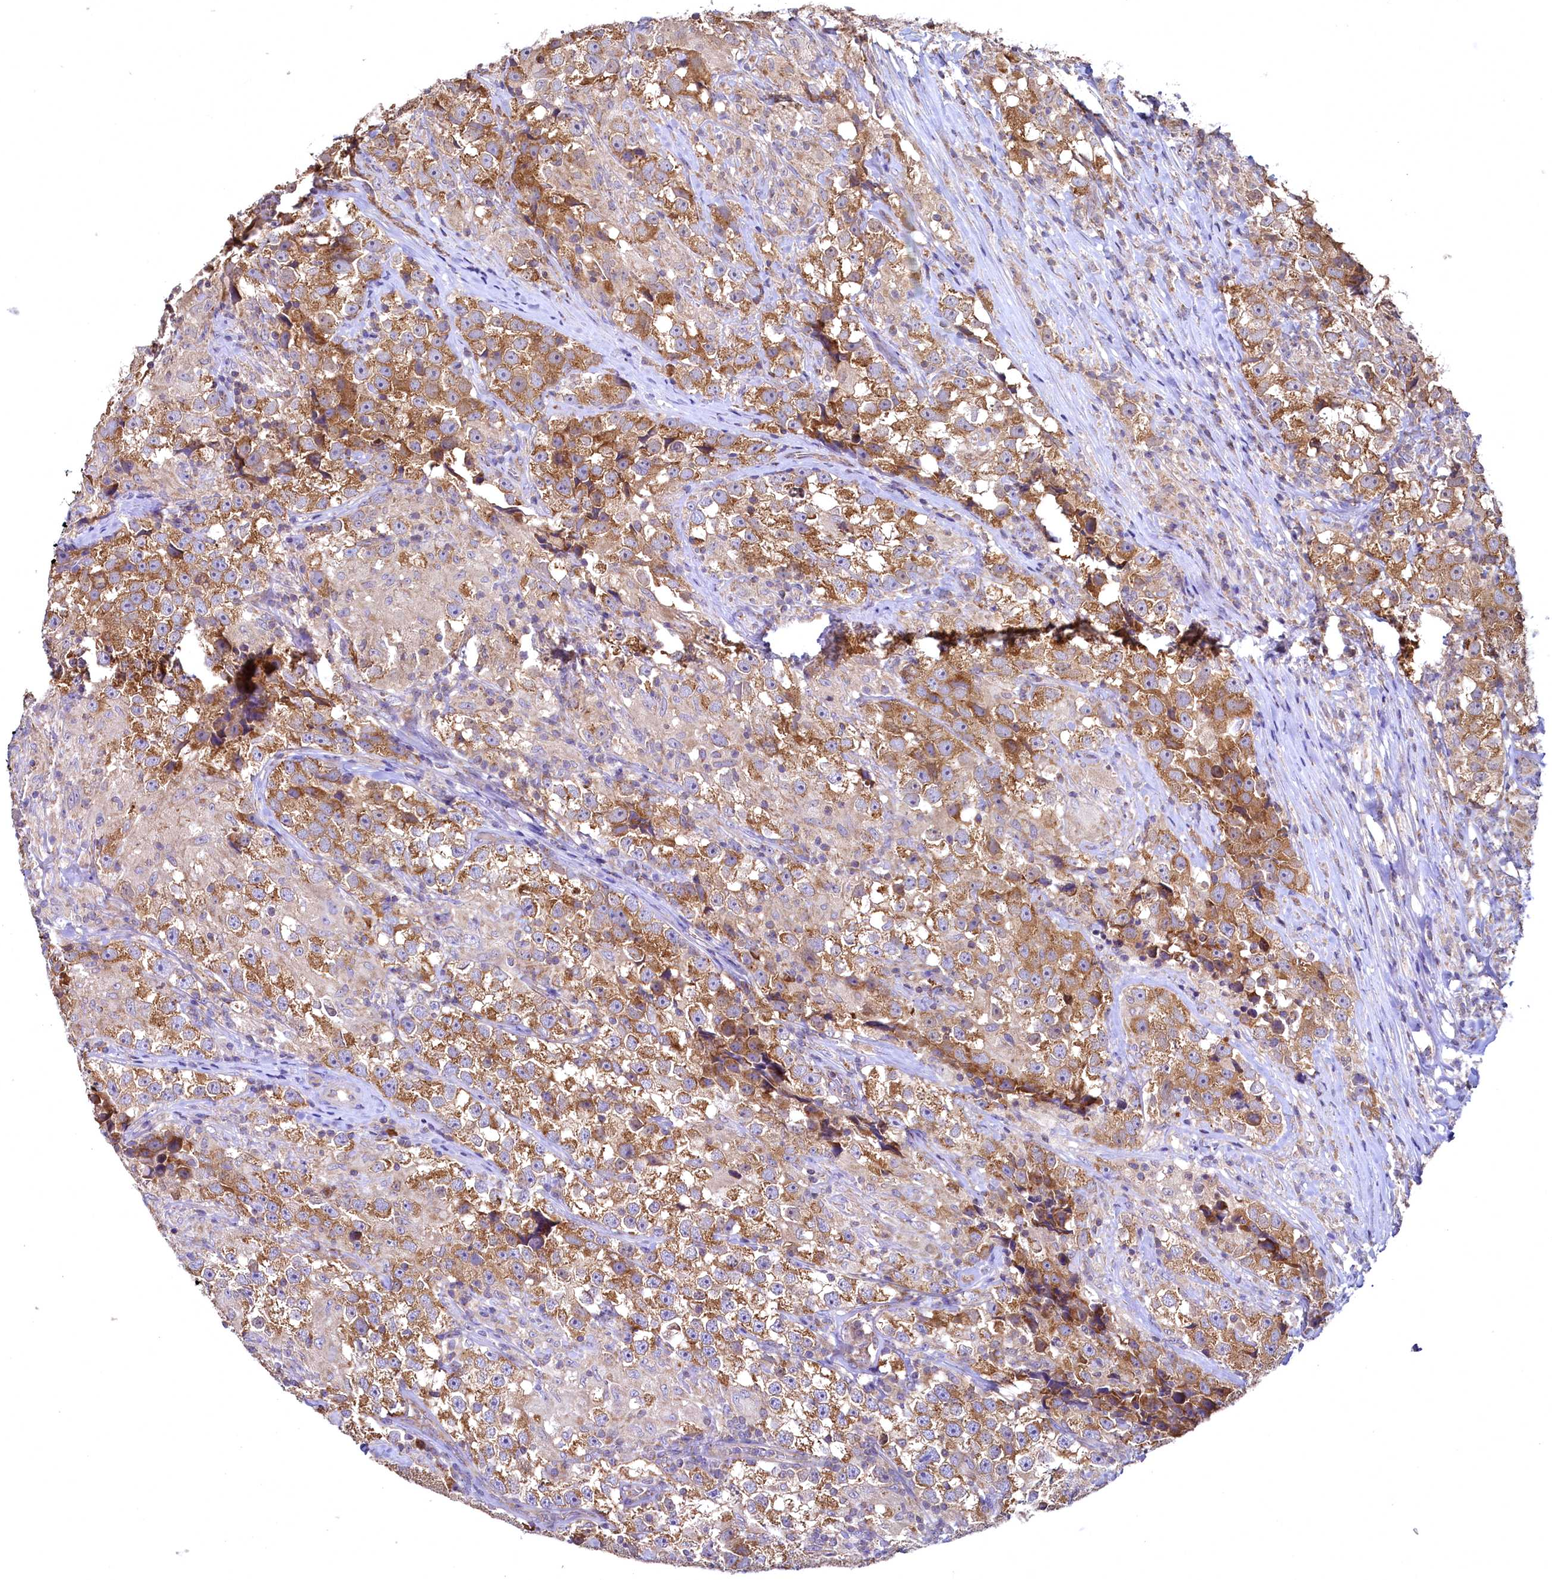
{"staining": {"intensity": "moderate", "quantity": ">75%", "location": "cytoplasmic/membranous"}, "tissue": "testis cancer", "cell_type": "Tumor cells", "image_type": "cancer", "snomed": [{"axis": "morphology", "description": "Seminoma, NOS"}, {"axis": "topography", "description": "Testis"}], "caption": "This micrograph reveals testis seminoma stained with IHC to label a protein in brown. The cytoplasmic/membranous of tumor cells show moderate positivity for the protein. Nuclei are counter-stained blue.", "gene": "MRPL57", "patient": {"sex": "male", "age": 46}}